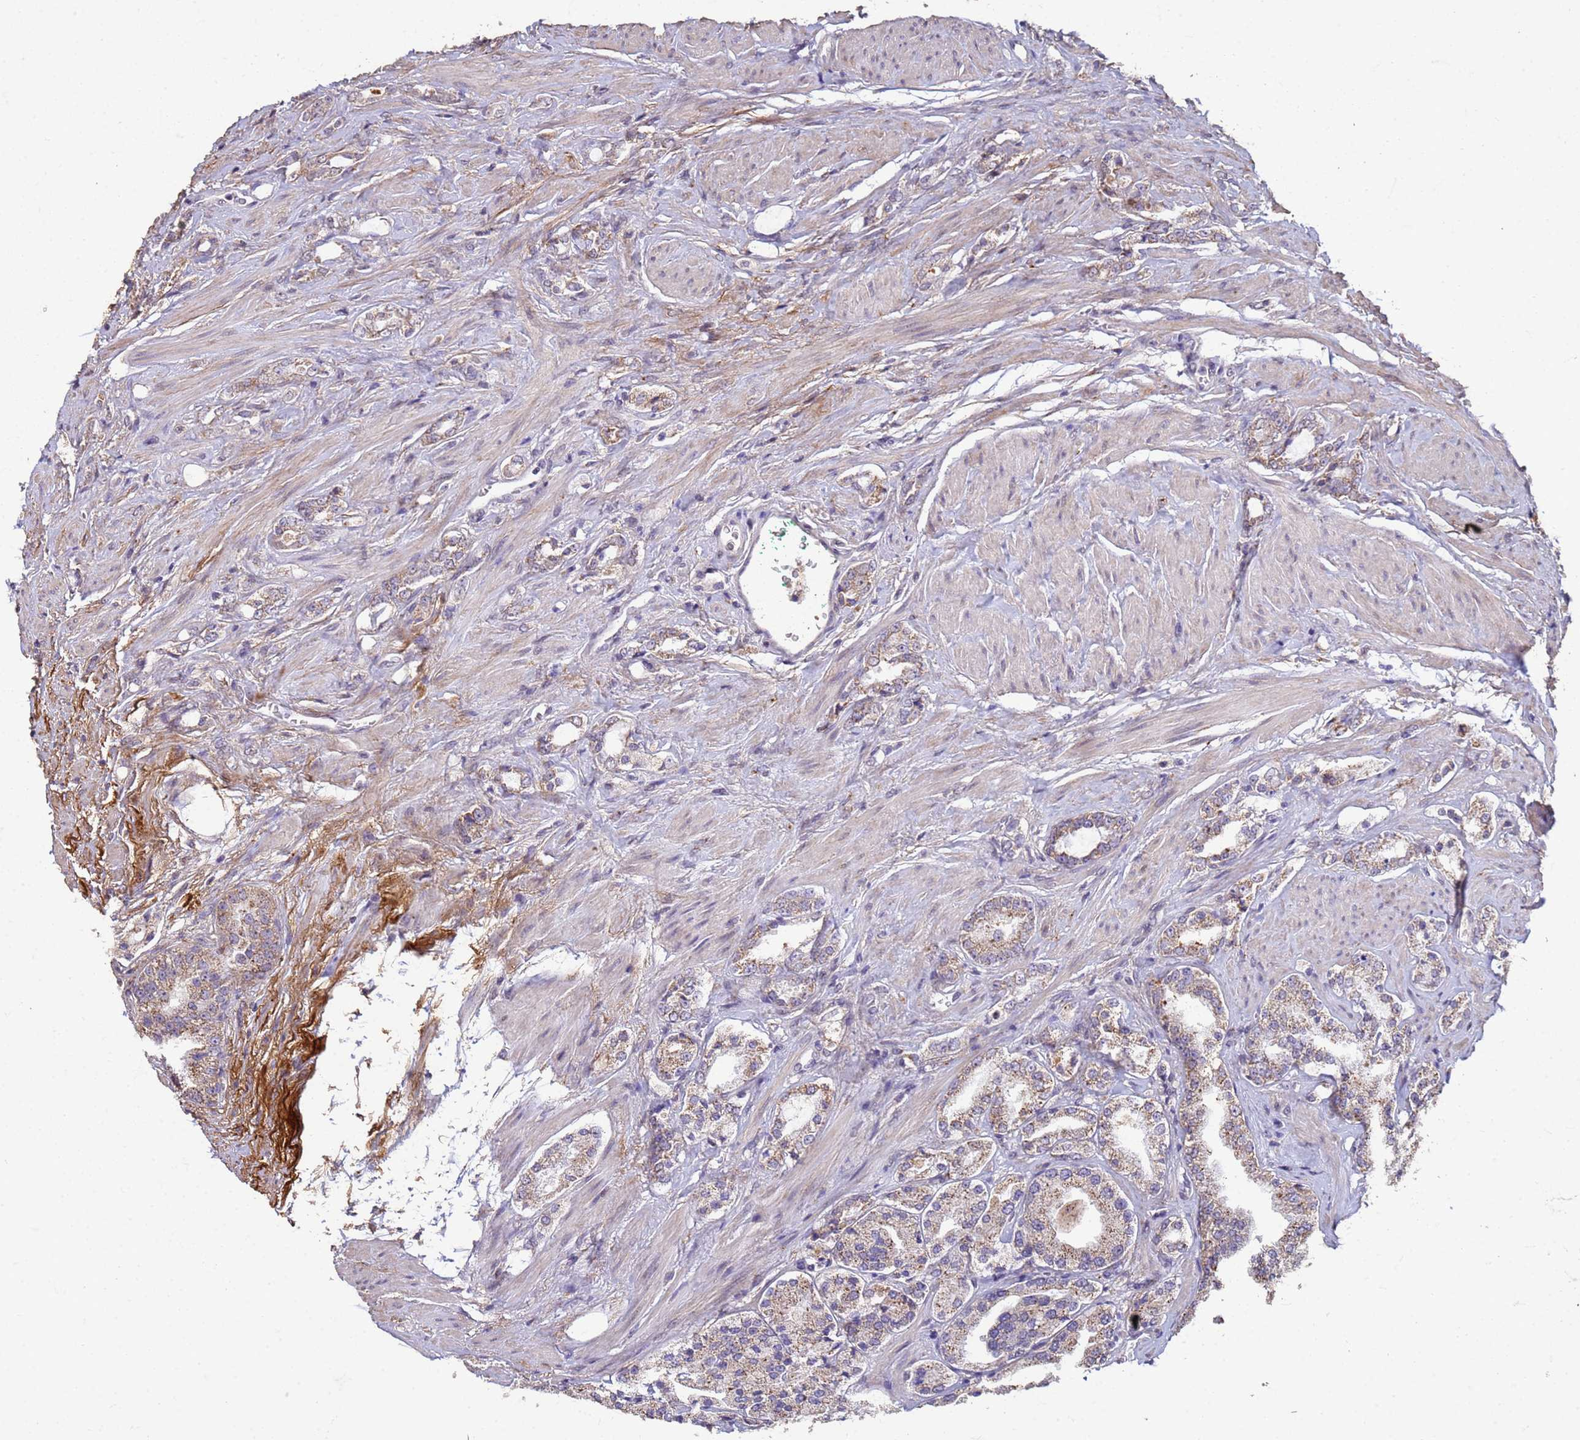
{"staining": {"intensity": "weak", "quantity": ">75%", "location": "cytoplasmic/membranous"}, "tissue": "prostate cancer", "cell_type": "Tumor cells", "image_type": "cancer", "snomed": [{"axis": "morphology", "description": "Adenocarcinoma, High grade"}, {"axis": "topography", "description": "Prostate"}], "caption": "Protein expression analysis of adenocarcinoma (high-grade) (prostate) demonstrates weak cytoplasmic/membranous positivity in about >75% of tumor cells. (brown staining indicates protein expression, while blue staining denotes nuclei).", "gene": "SLC25A15", "patient": {"sex": "male", "age": 64}}